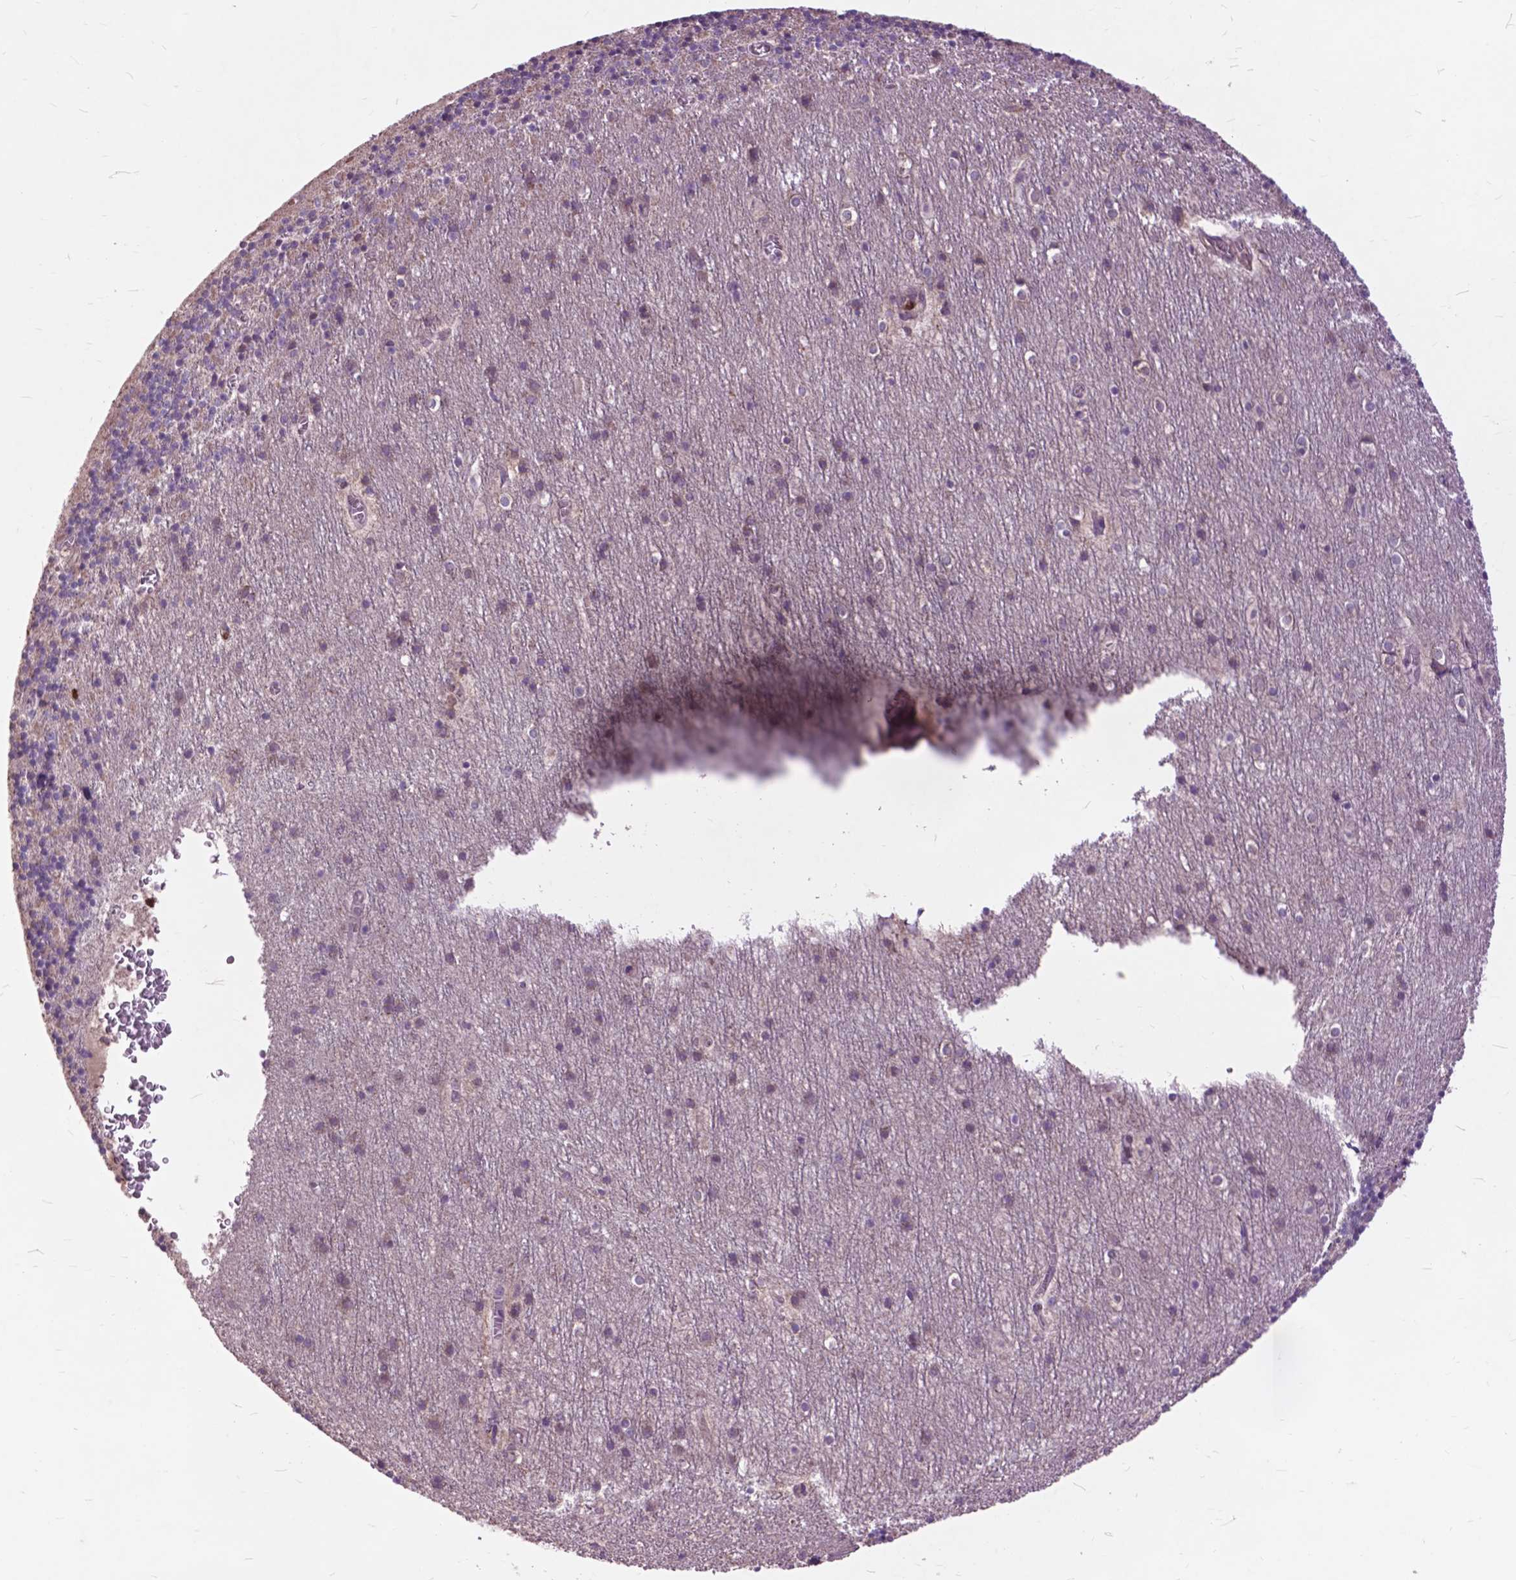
{"staining": {"intensity": "negative", "quantity": "none", "location": "none"}, "tissue": "cerebellum", "cell_type": "Cells in granular layer", "image_type": "normal", "snomed": [{"axis": "morphology", "description": "Normal tissue, NOS"}, {"axis": "topography", "description": "Cerebellum"}], "caption": "The photomicrograph displays no significant expression in cells in granular layer of cerebellum. (Stains: DAB immunohistochemistry (IHC) with hematoxylin counter stain, Microscopy: brightfield microscopy at high magnification).", "gene": "ARAF", "patient": {"sex": "male", "age": 70}}